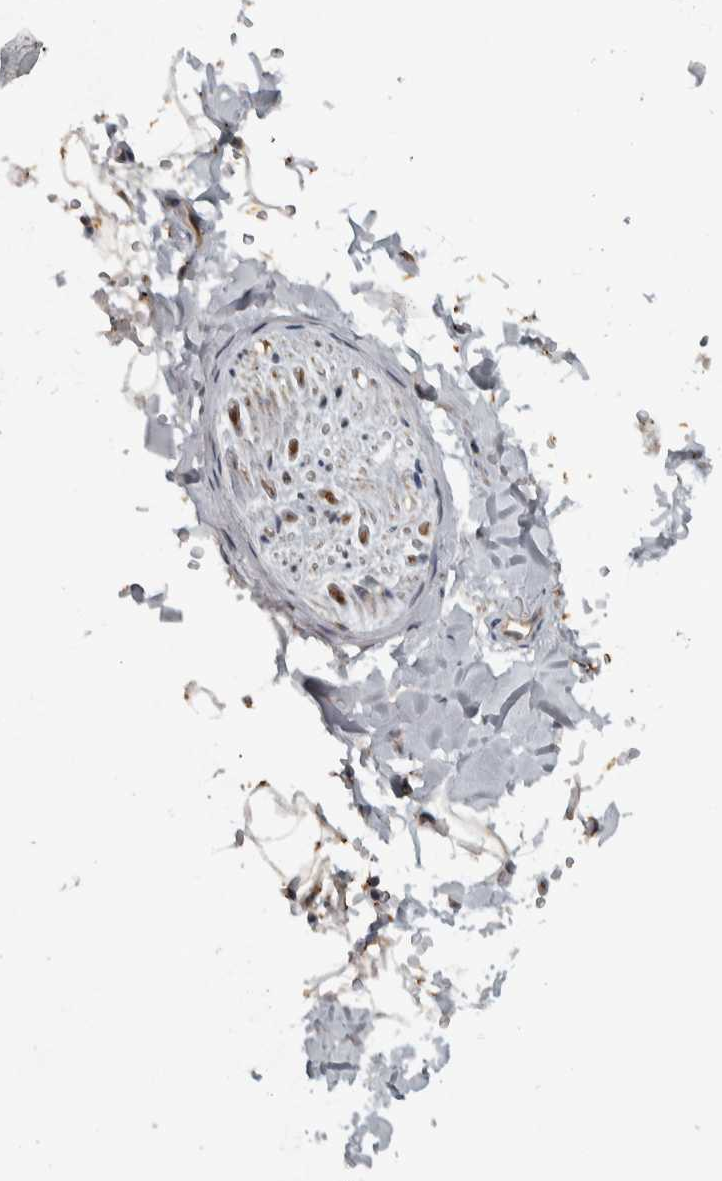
{"staining": {"intensity": "moderate", "quantity": "25%-75%", "location": "cytoplasmic/membranous"}, "tissue": "adipose tissue", "cell_type": "Adipocytes", "image_type": "normal", "snomed": [{"axis": "morphology", "description": "Normal tissue, NOS"}, {"axis": "topography", "description": "Cartilage tissue"}, {"axis": "topography", "description": "Bronchus"}], "caption": "Immunohistochemical staining of normal human adipose tissue shows 25%-75% levels of moderate cytoplasmic/membranous protein positivity in approximately 25%-75% of adipocytes.", "gene": "NAPG", "patient": {"sex": "female", "age": 73}}